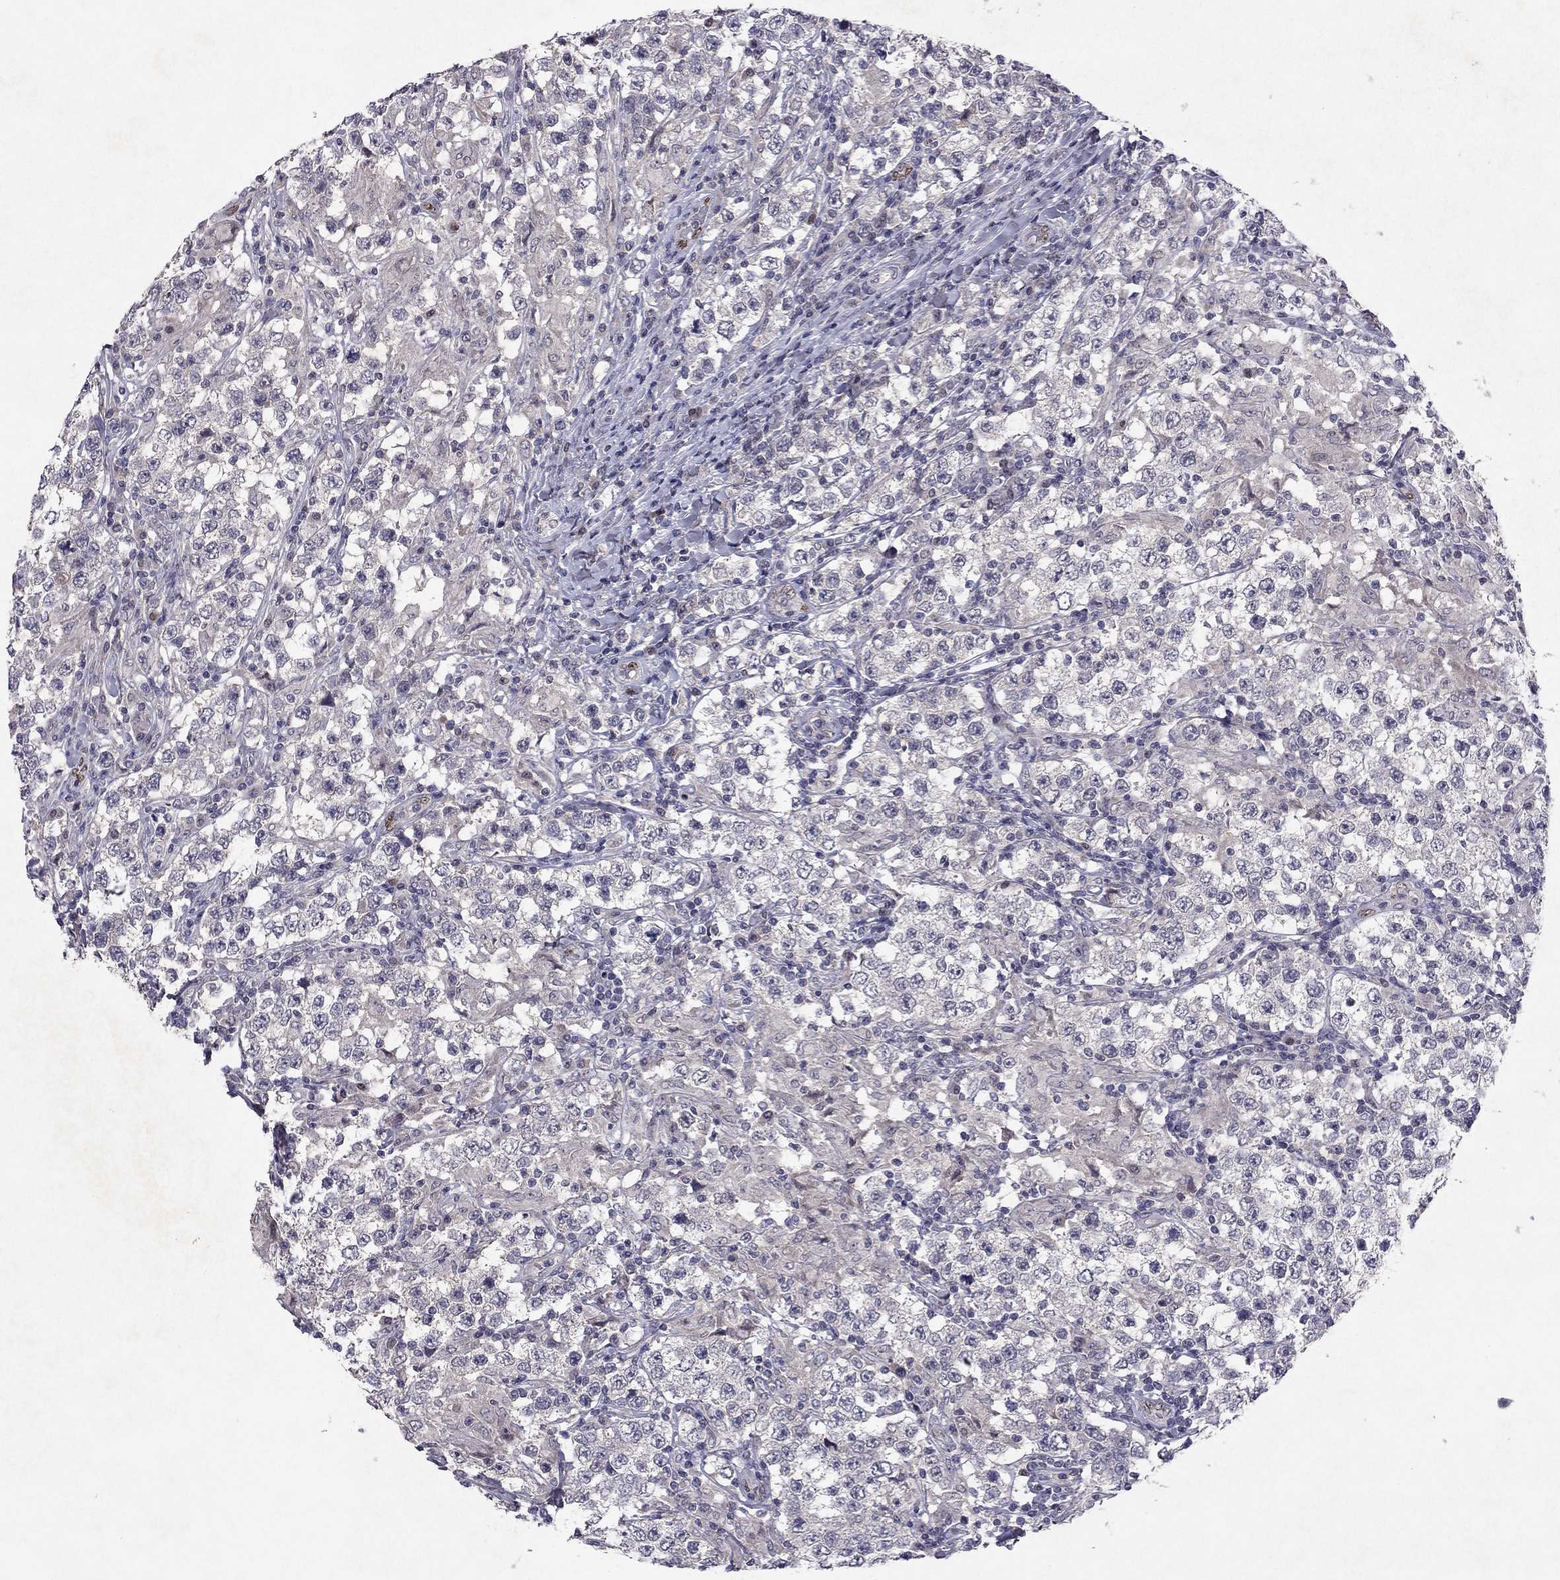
{"staining": {"intensity": "negative", "quantity": "none", "location": "none"}, "tissue": "testis cancer", "cell_type": "Tumor cells", "image_type": "cancer", "snomed": [{"axis": "morphology", "description": "Seminoma, NOS"}, {"axis": "morphology", "description": "Carcinoma, Embryonal, NOS"}, {"axis": "topography", "description": "Testis"}], "caption": "Protein analysis of testis cancer (embryonal carcinoma) exhibits no significant expression in tumor cells.", "gene": "ESR2", "patient": {"sex": "male", "age": 41}}